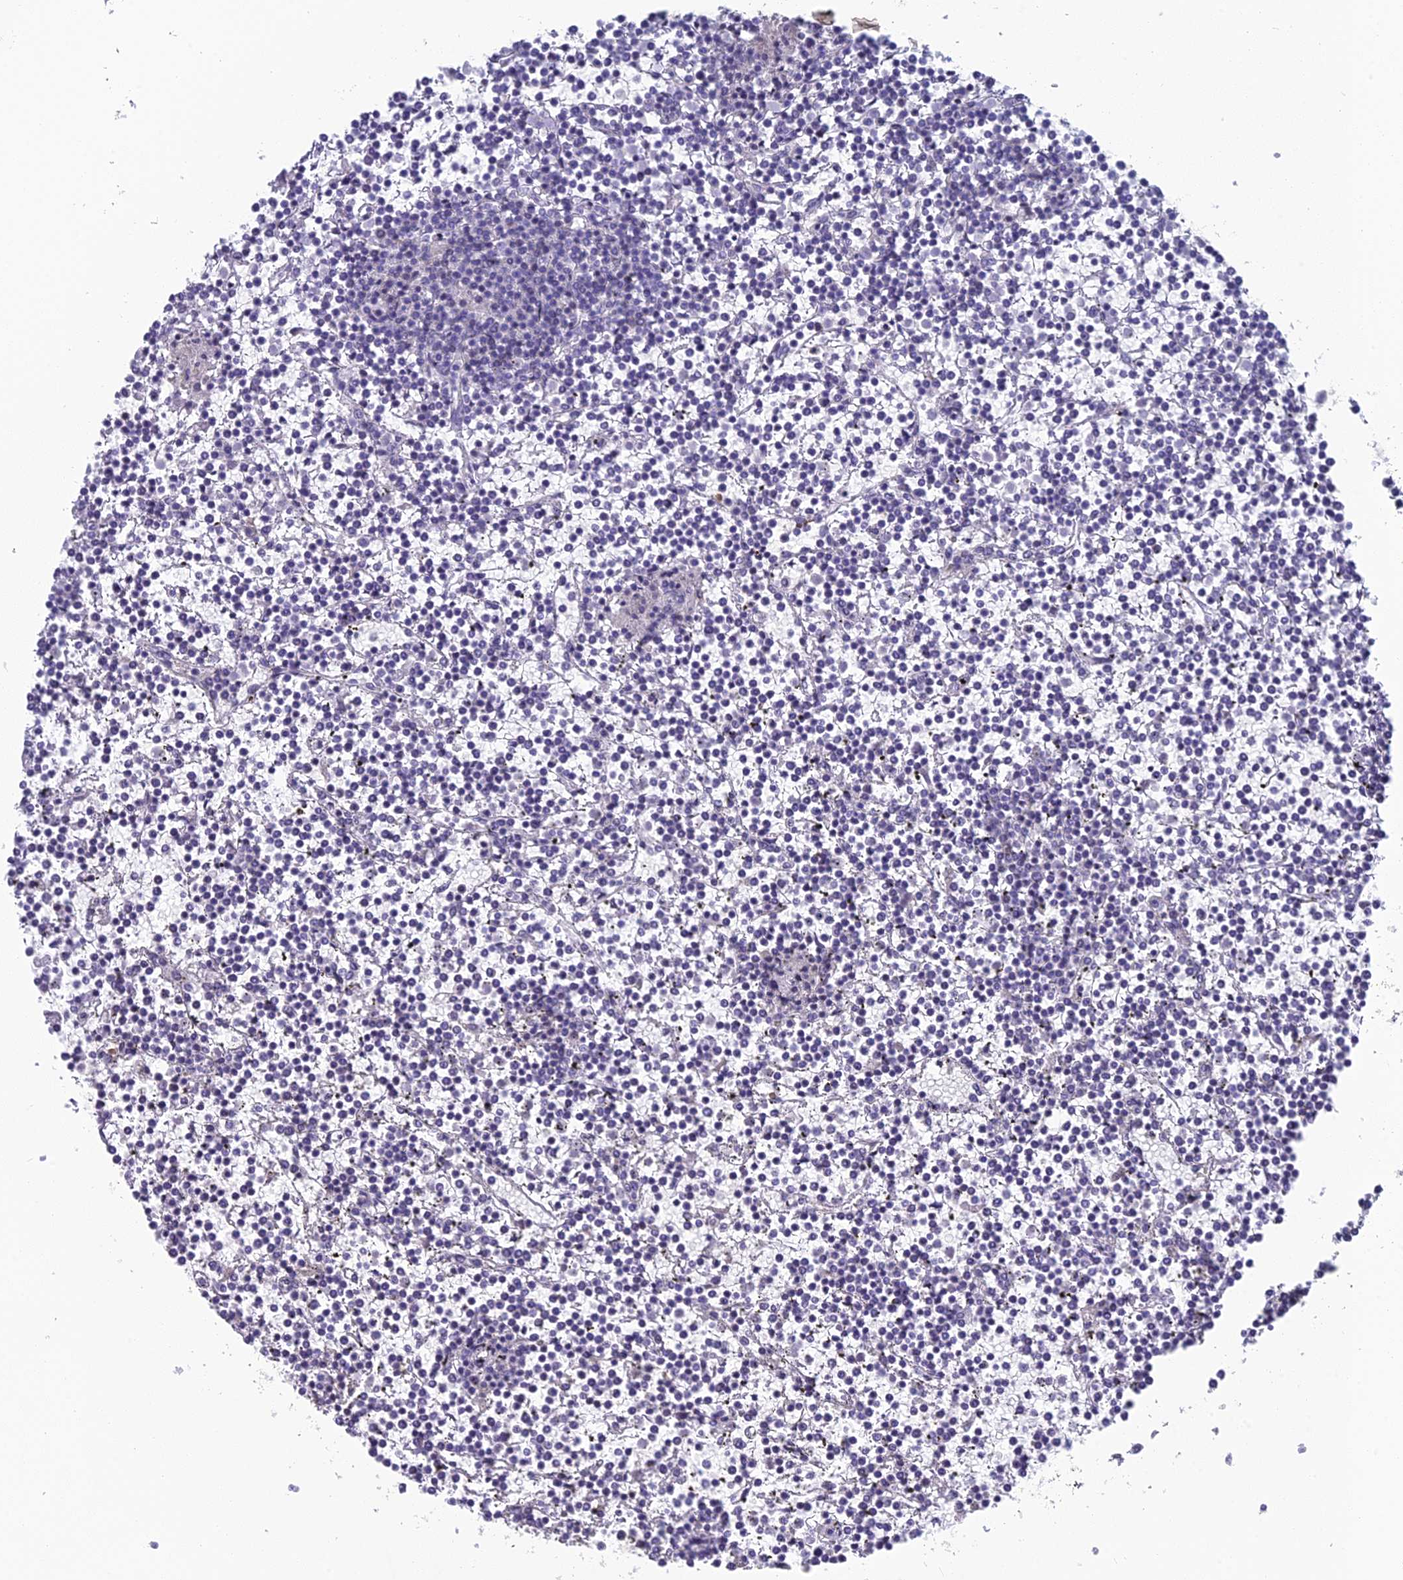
{"staining": {"intensity": "negative", "quantity": "none", "location": "none"}, "tissue": "lymphoma", "cell_type": "Tumor cells", "image_type": "cancer", "snomed": [{"axis": "morphology", "description": "Malignant lymphoma, non-Hodgkin's type, Low grade"}, {"axis": "topography", "description": "Spleen"}], "caption": "Human lymphoma stained for a protein using IHC displays no staining in tumor cells.", "gene": "MT-CO3", "patient": {"sex": "female", "age": 19}}